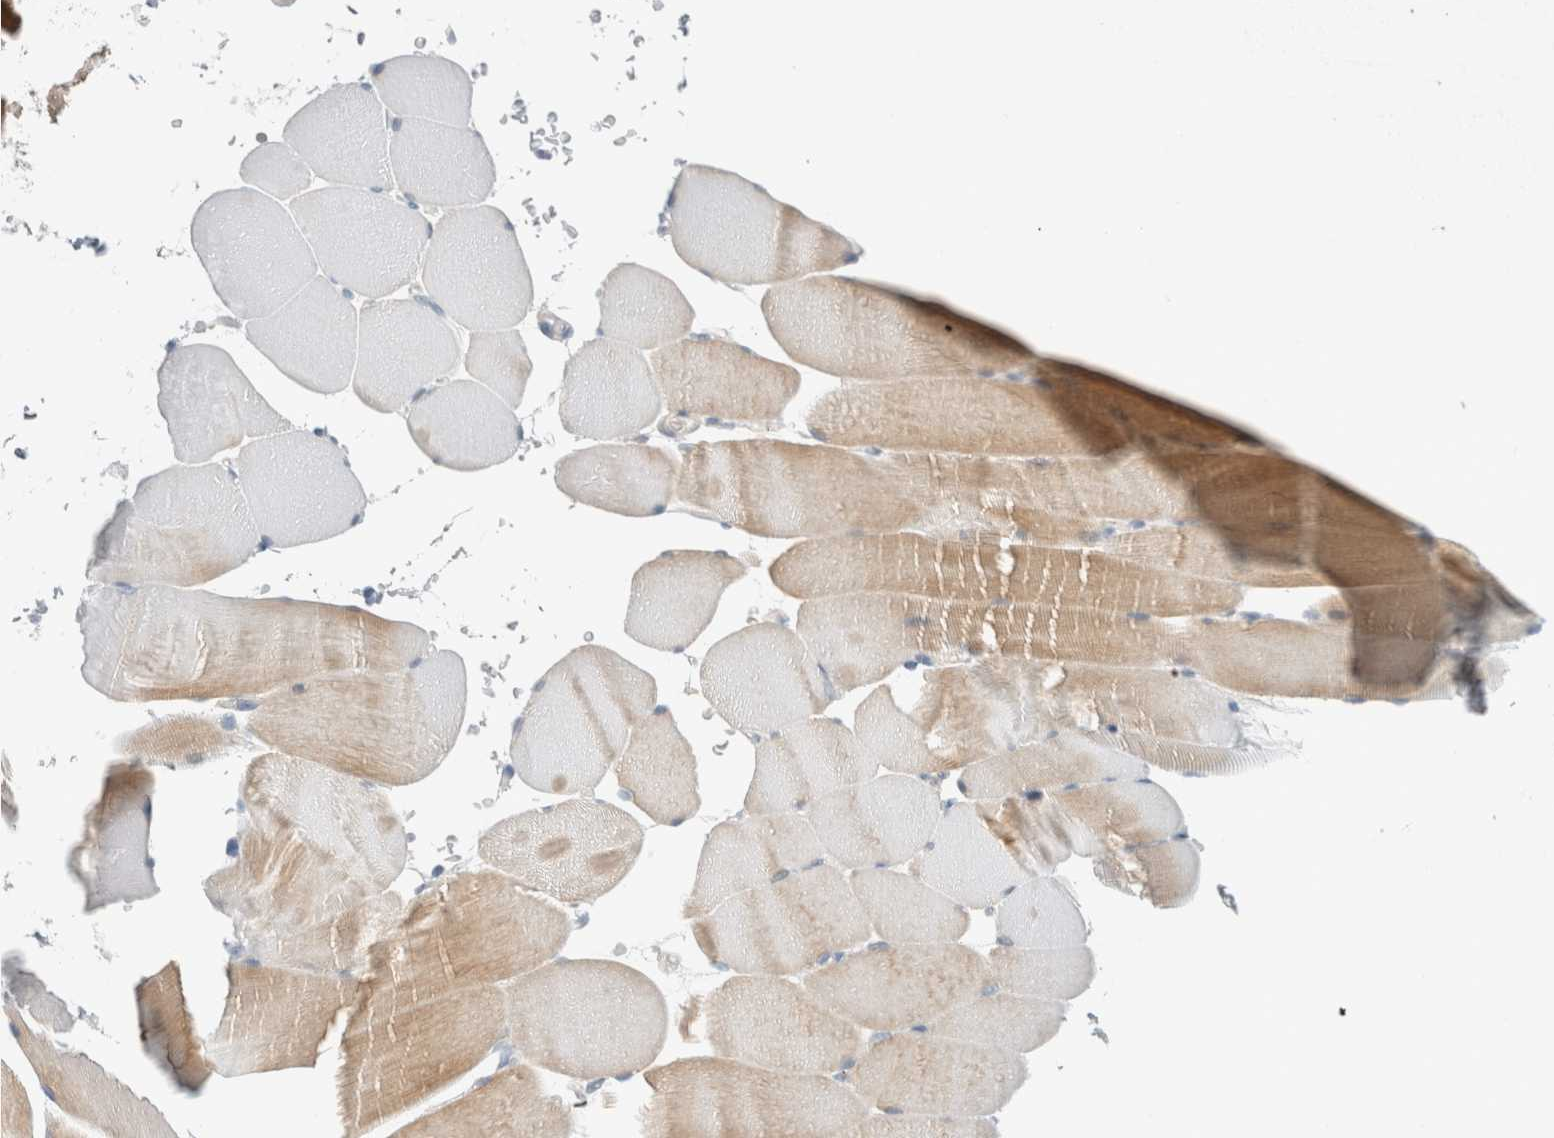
{"staining": {"intensity": "weak", "quantity": "<25%", "location": "cytoplasmic/membranous"}, "tissue": "skeletal muscle", "cell_type": "Myocytes", "image_type": "normal", "snomed": [{"axis": "morphology", "description": "Normal tissue, NOS"}, {"axis": "topography", "description": "Skeletal muscle"}, {"axis": "topography", "description": "Parathyroid gland"}], "caption": "High power microscopy image of an IHC micrograph of benign skeletal muscle, revealing no significant expression in myocytes.", "gene": "ERCC6L2", "patient": {"sex": "female", "age": 37}}